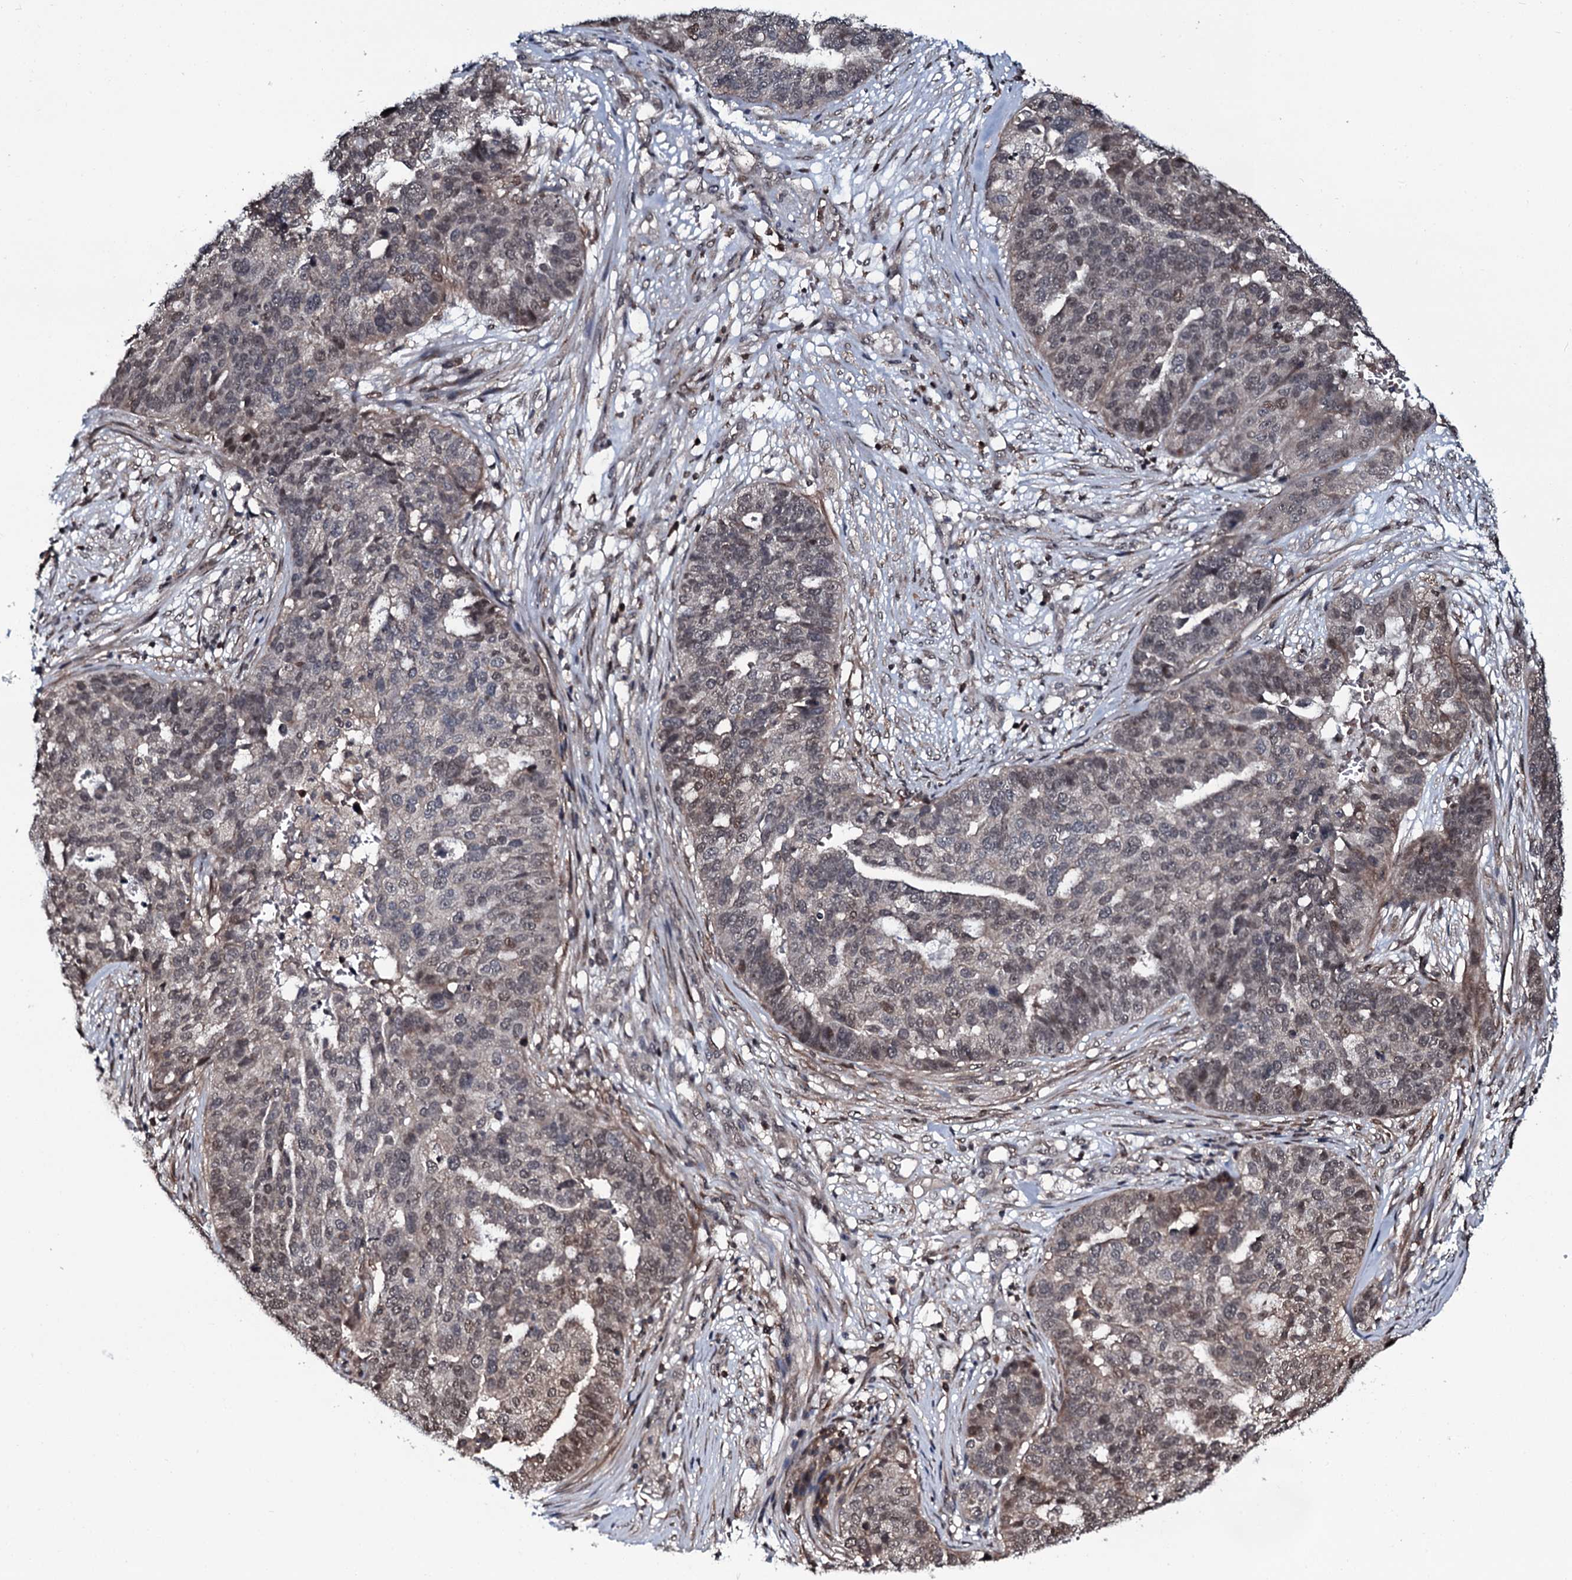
{"staining": {"intensity": "weak", "quantity": "25%-75%", "location": "nuclear"}, "tissue": "ovarian cancer", "cell_type": "Tumor cells", "image_type": "cancer", "snomed": [{"axis": "morphology", "description": "Cystadenocarcinoma, serous, NOS"}, {"axis": "topography", "description": "Ovary"}], "caption": "Ovarian cancer tissue shows weak nuclear positivity in approximately 25%-75% of tumor cells (Stains: DAB in brown, nuclei in blue, Microscopy: brightfield microscopy at high magnification).", "gene": "HDDC3", "patient": {"sex": "female", "age": 59}}